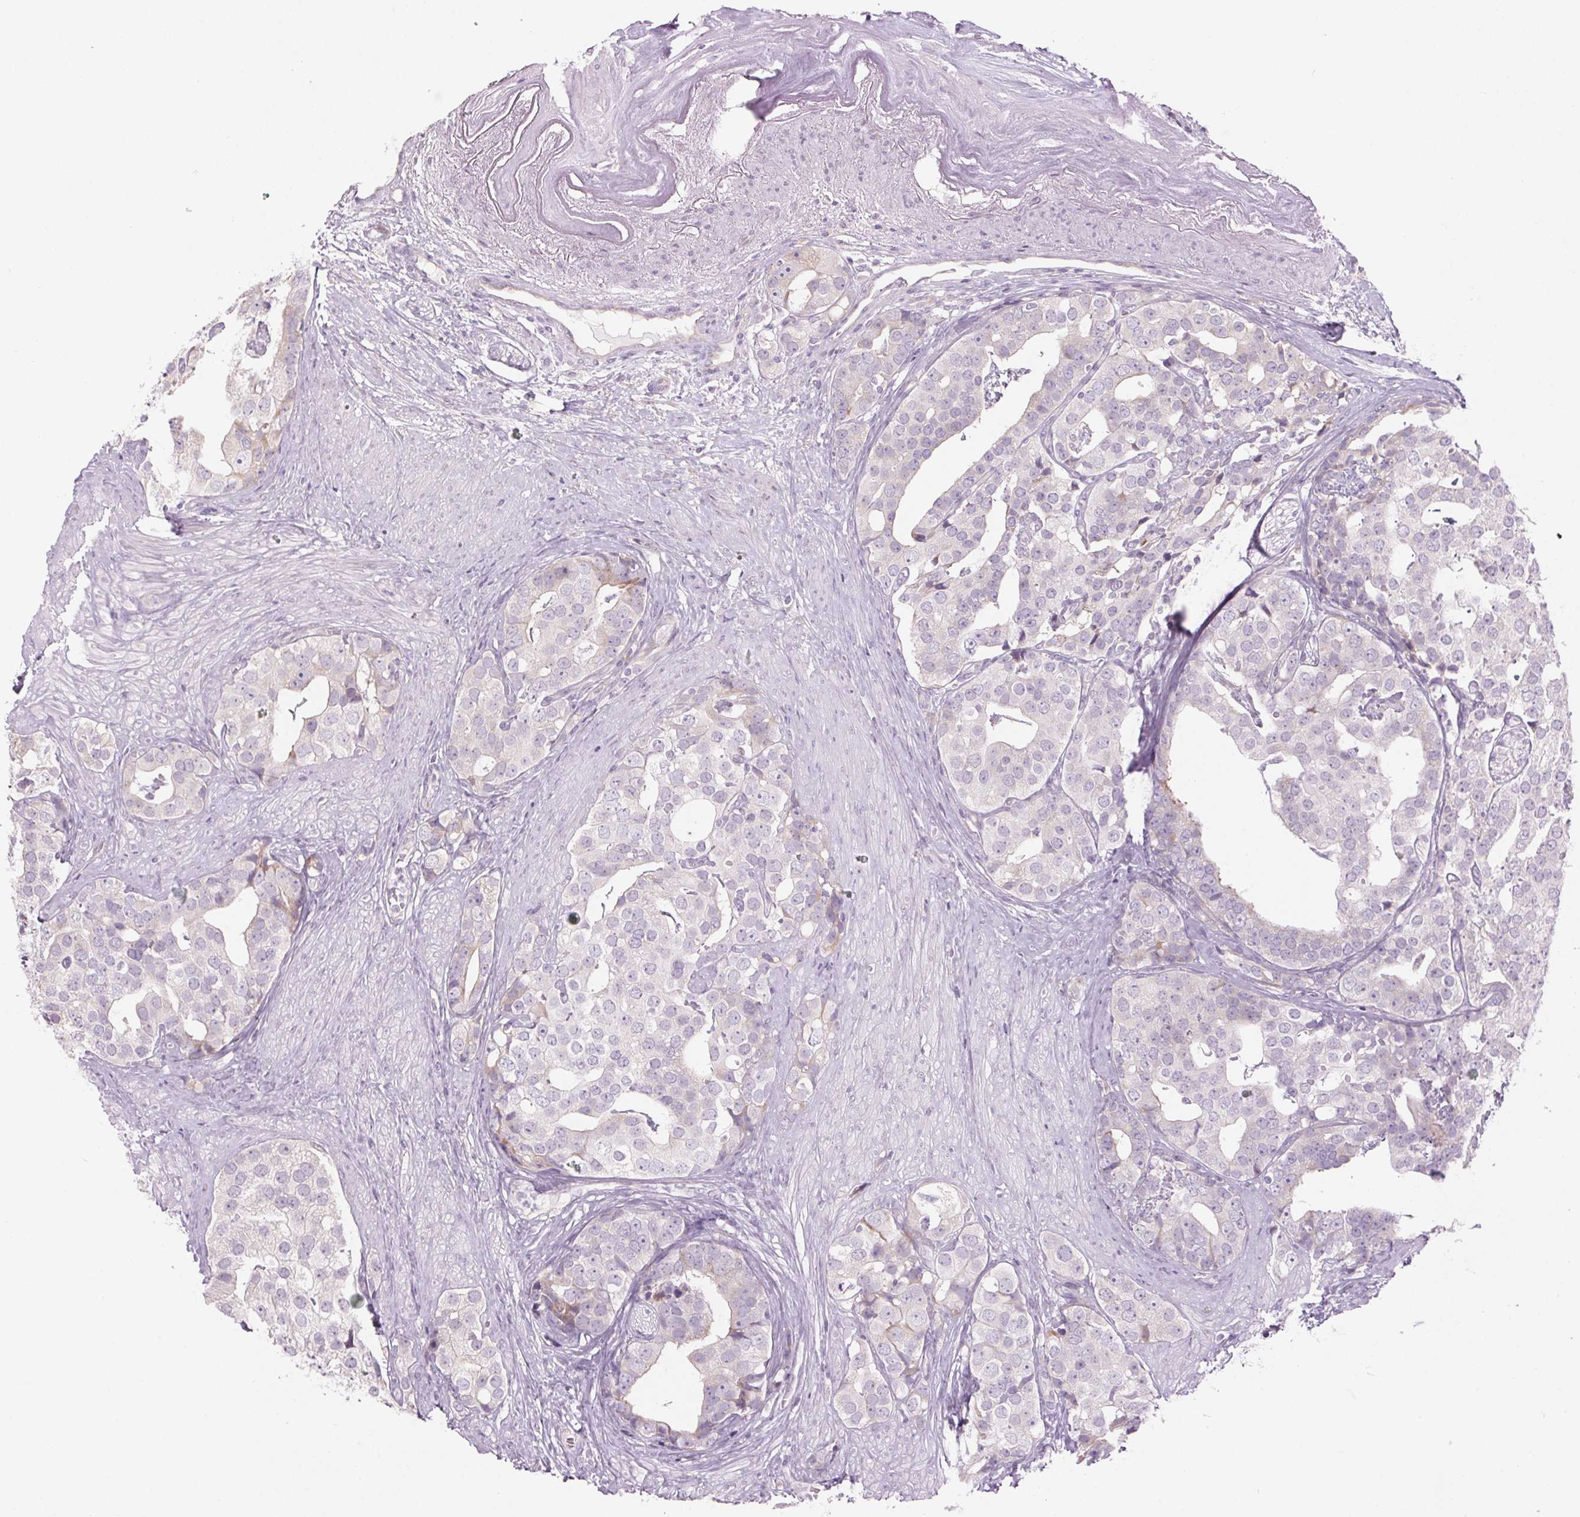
{"staining": {"intensity": "negative", "quantity": "none", "location": "none"}, "tissue": "prostate cancer", "cell_type": "Tumor cells", "image_type": "cancer", "snomed": [{"axis": "morphology", "description": "Adenocarcinoma, High grade"}, {"axis": "topography", "description": "Prostate"}], "caption": "A high-resolution histopathology image shows immunohistochemistry staining of high-grade adenocarcinoma (prostate), which reveals no significant positivity in tumor cells.", "gene": "GNMT", "patient": {"sex": "male", "age": 71}}